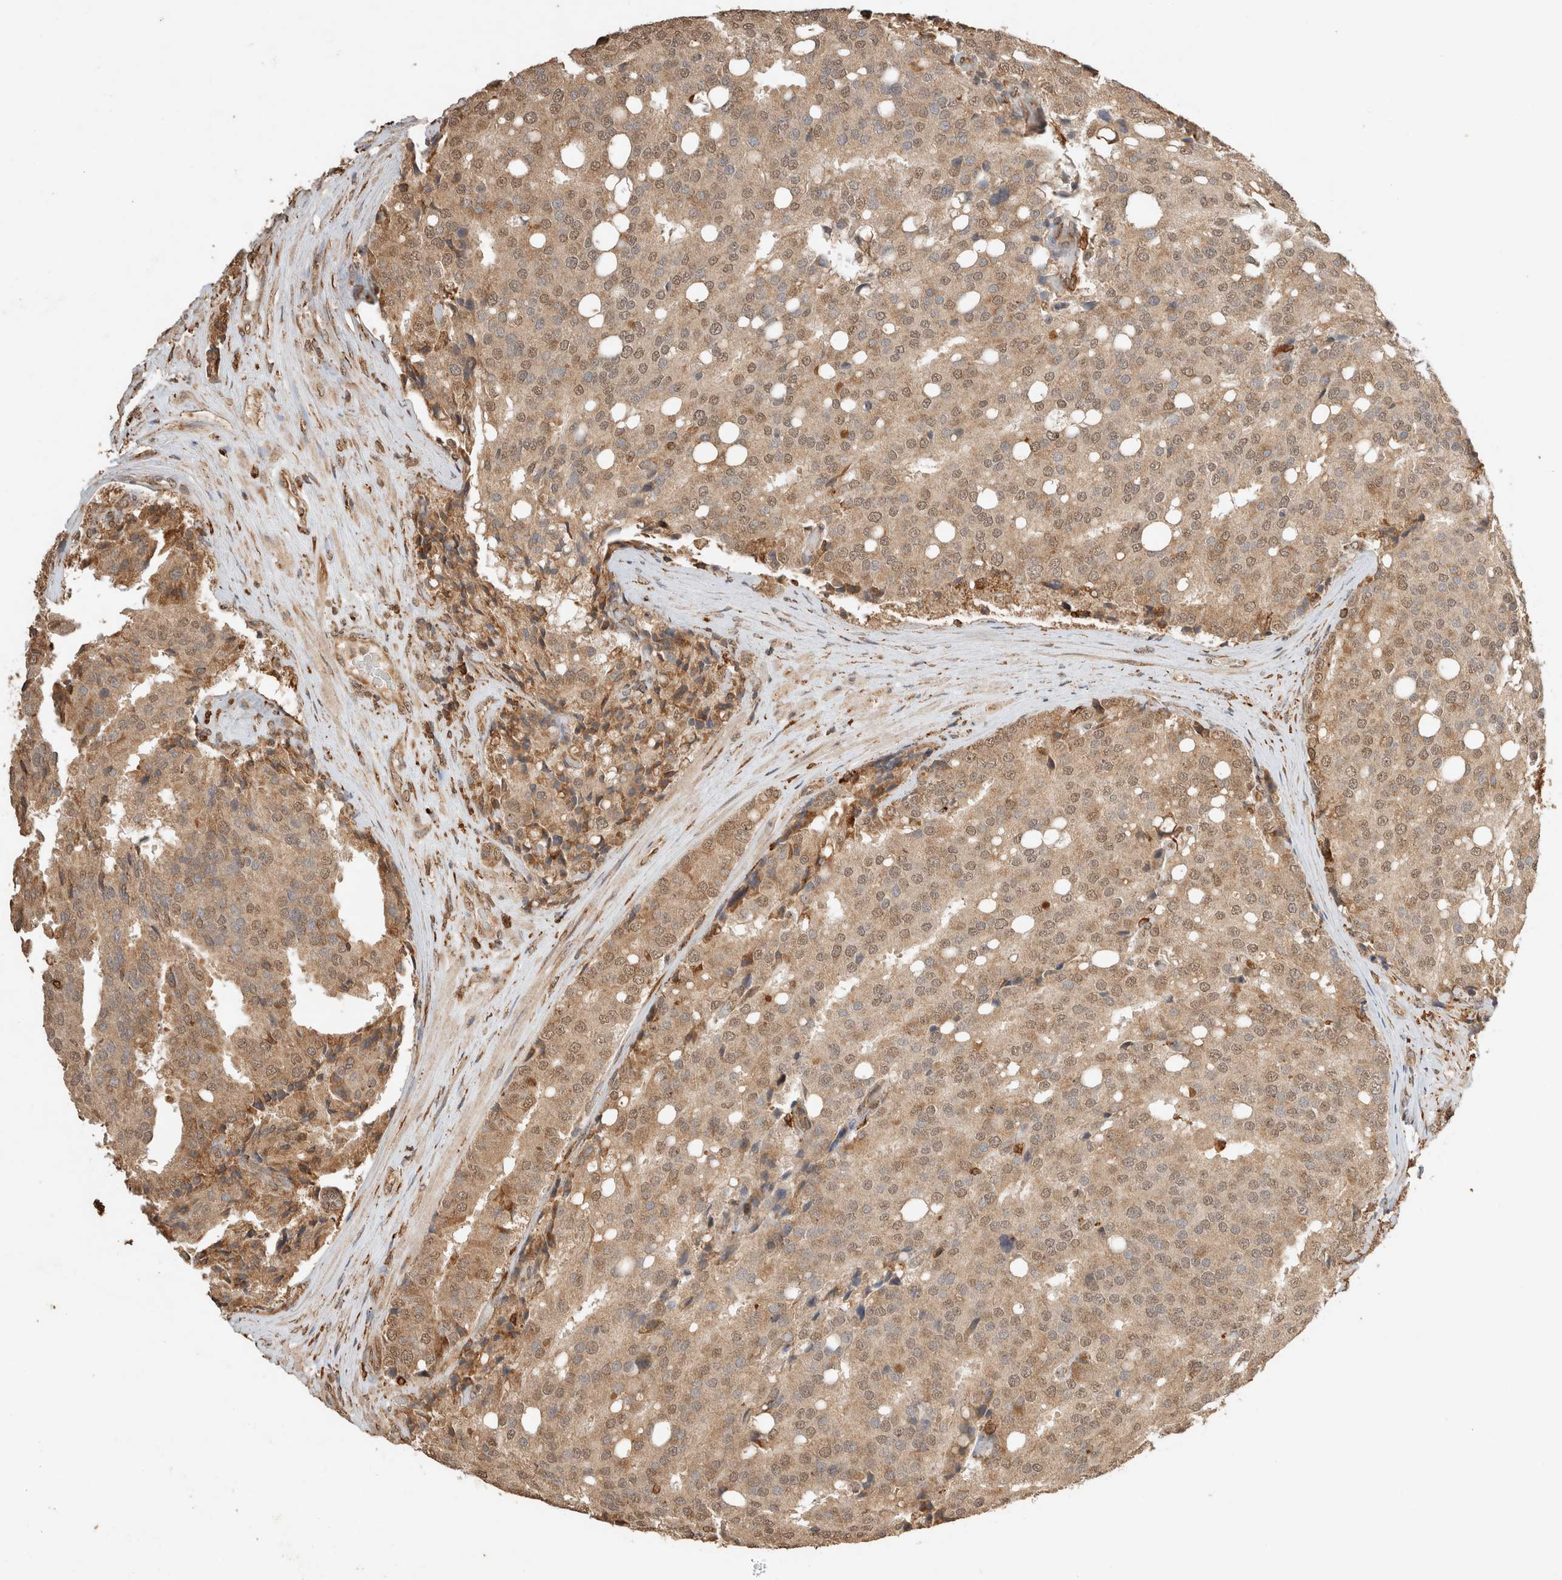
{"staining": {"intensity": "moderate", "quantity": ">75%", "location": "cytoplasmic/membranous"}, "tissue": "prostate cancer", "cell_type": "Tumor cells", "image_type": "cancer", "snomed": [{"axis": "morphology", "description": "Adenocarcinoma, High grade"}, {"axis": "topography", "description": "Prostate"}], "caption": "Immunohistochemical staining of prostate cancer exhibits moderate cytoplasmic/membranous protein staining in approximately >75% of tumor cells.", "gene": "ERAP1", "patient": {"sex": "male", "age": 50}}